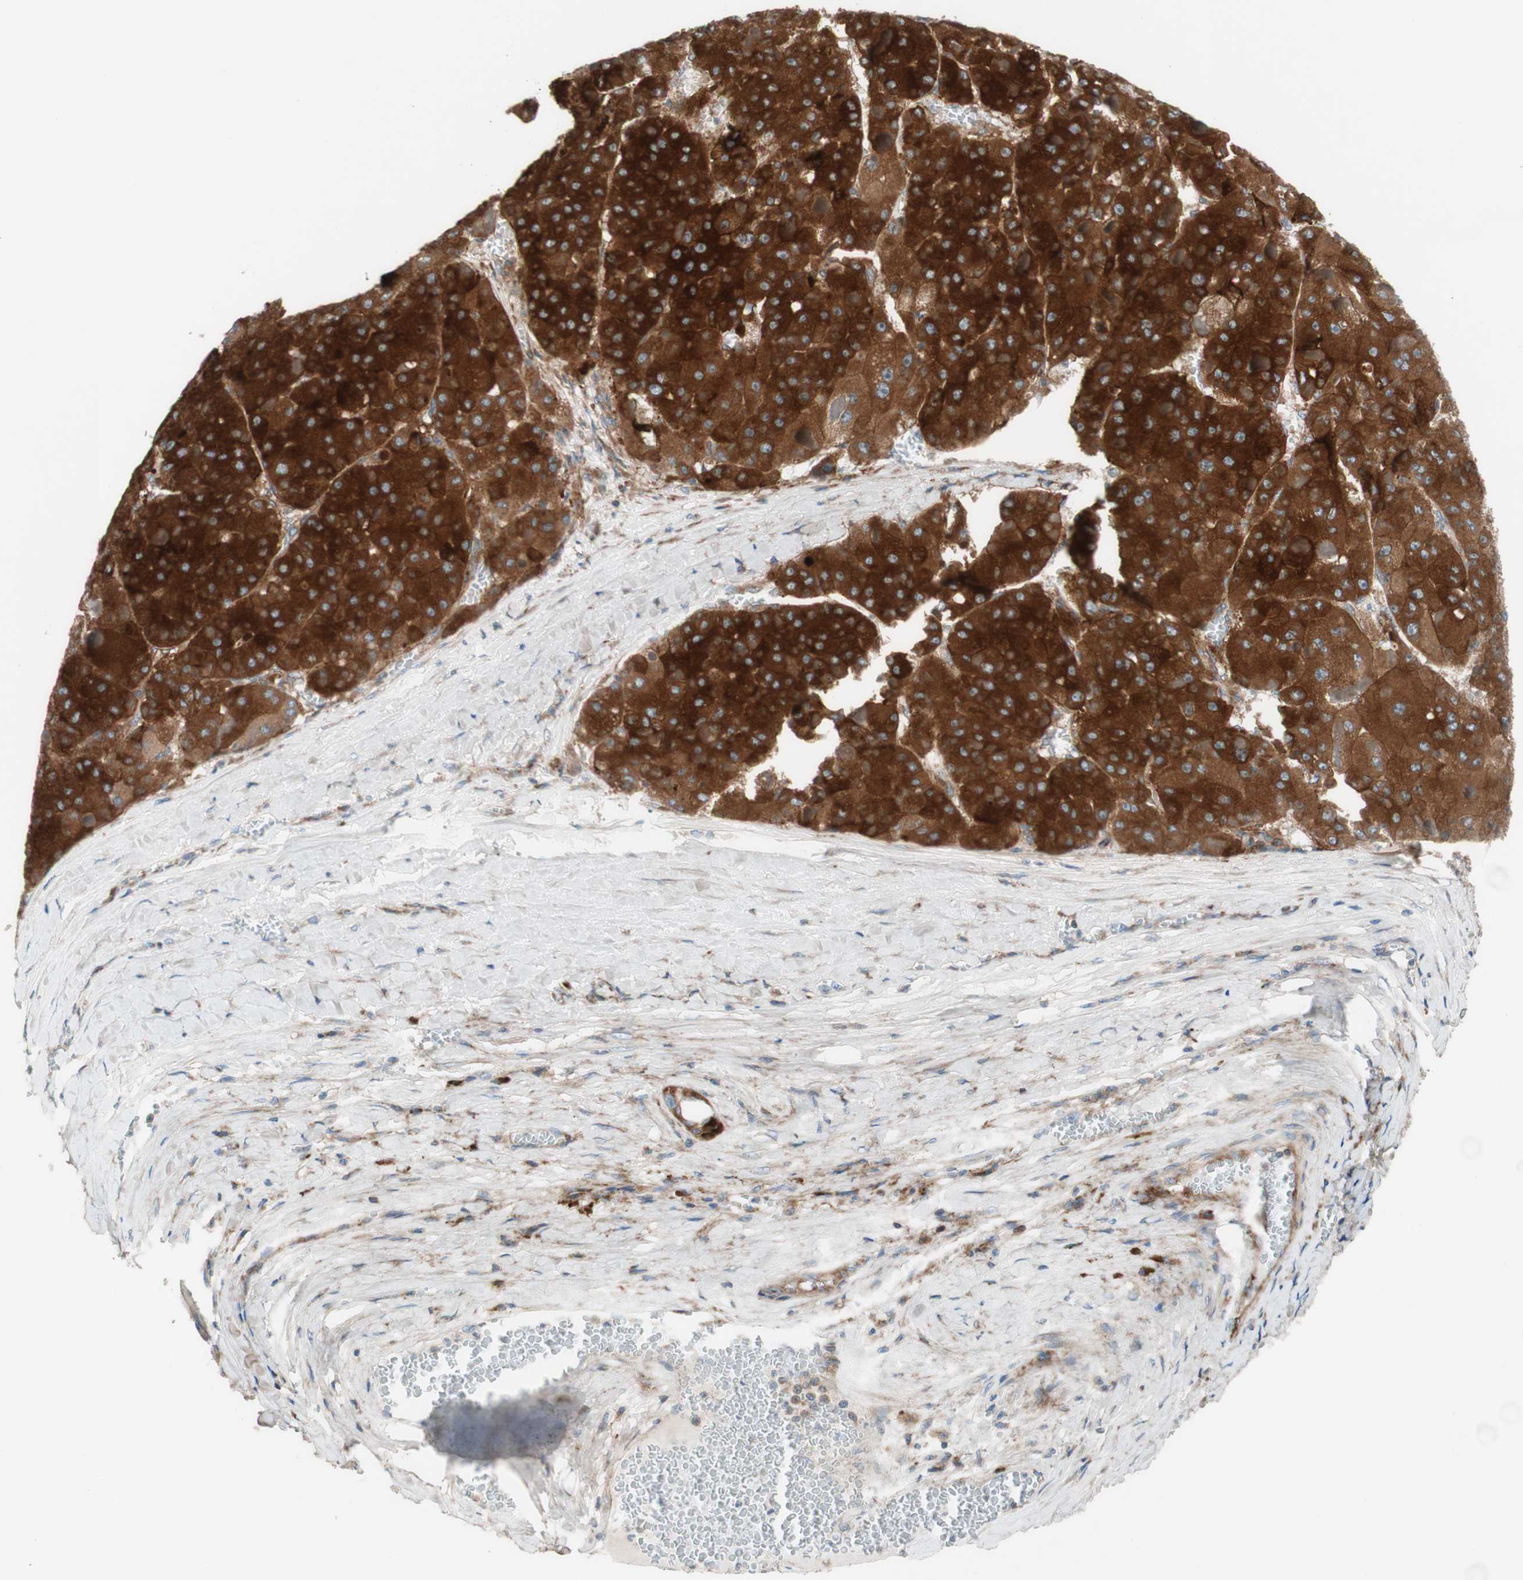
{"staining": {"intensity": "strong", "quantity": ">75%", "location": "cytoplasmic/membranous"}, "tissue": "liver cancer", "cell_type": "Tumor cells", "image_type": "cancer", "snomed": [{"axis": "morphology", "description": "Carcinoma, Hepatocellular, NOS"}, {"axis": "topography", "description": "Liver"}], "caption": "Protein staining of hepatocellular carcinoma (liver) tissue demonstrates strong cytoplasmic/membranous positivity in approximately >75% of tumor cells.", "gene": "CCN4", "patient": {"sex": "female", "age": 73}}